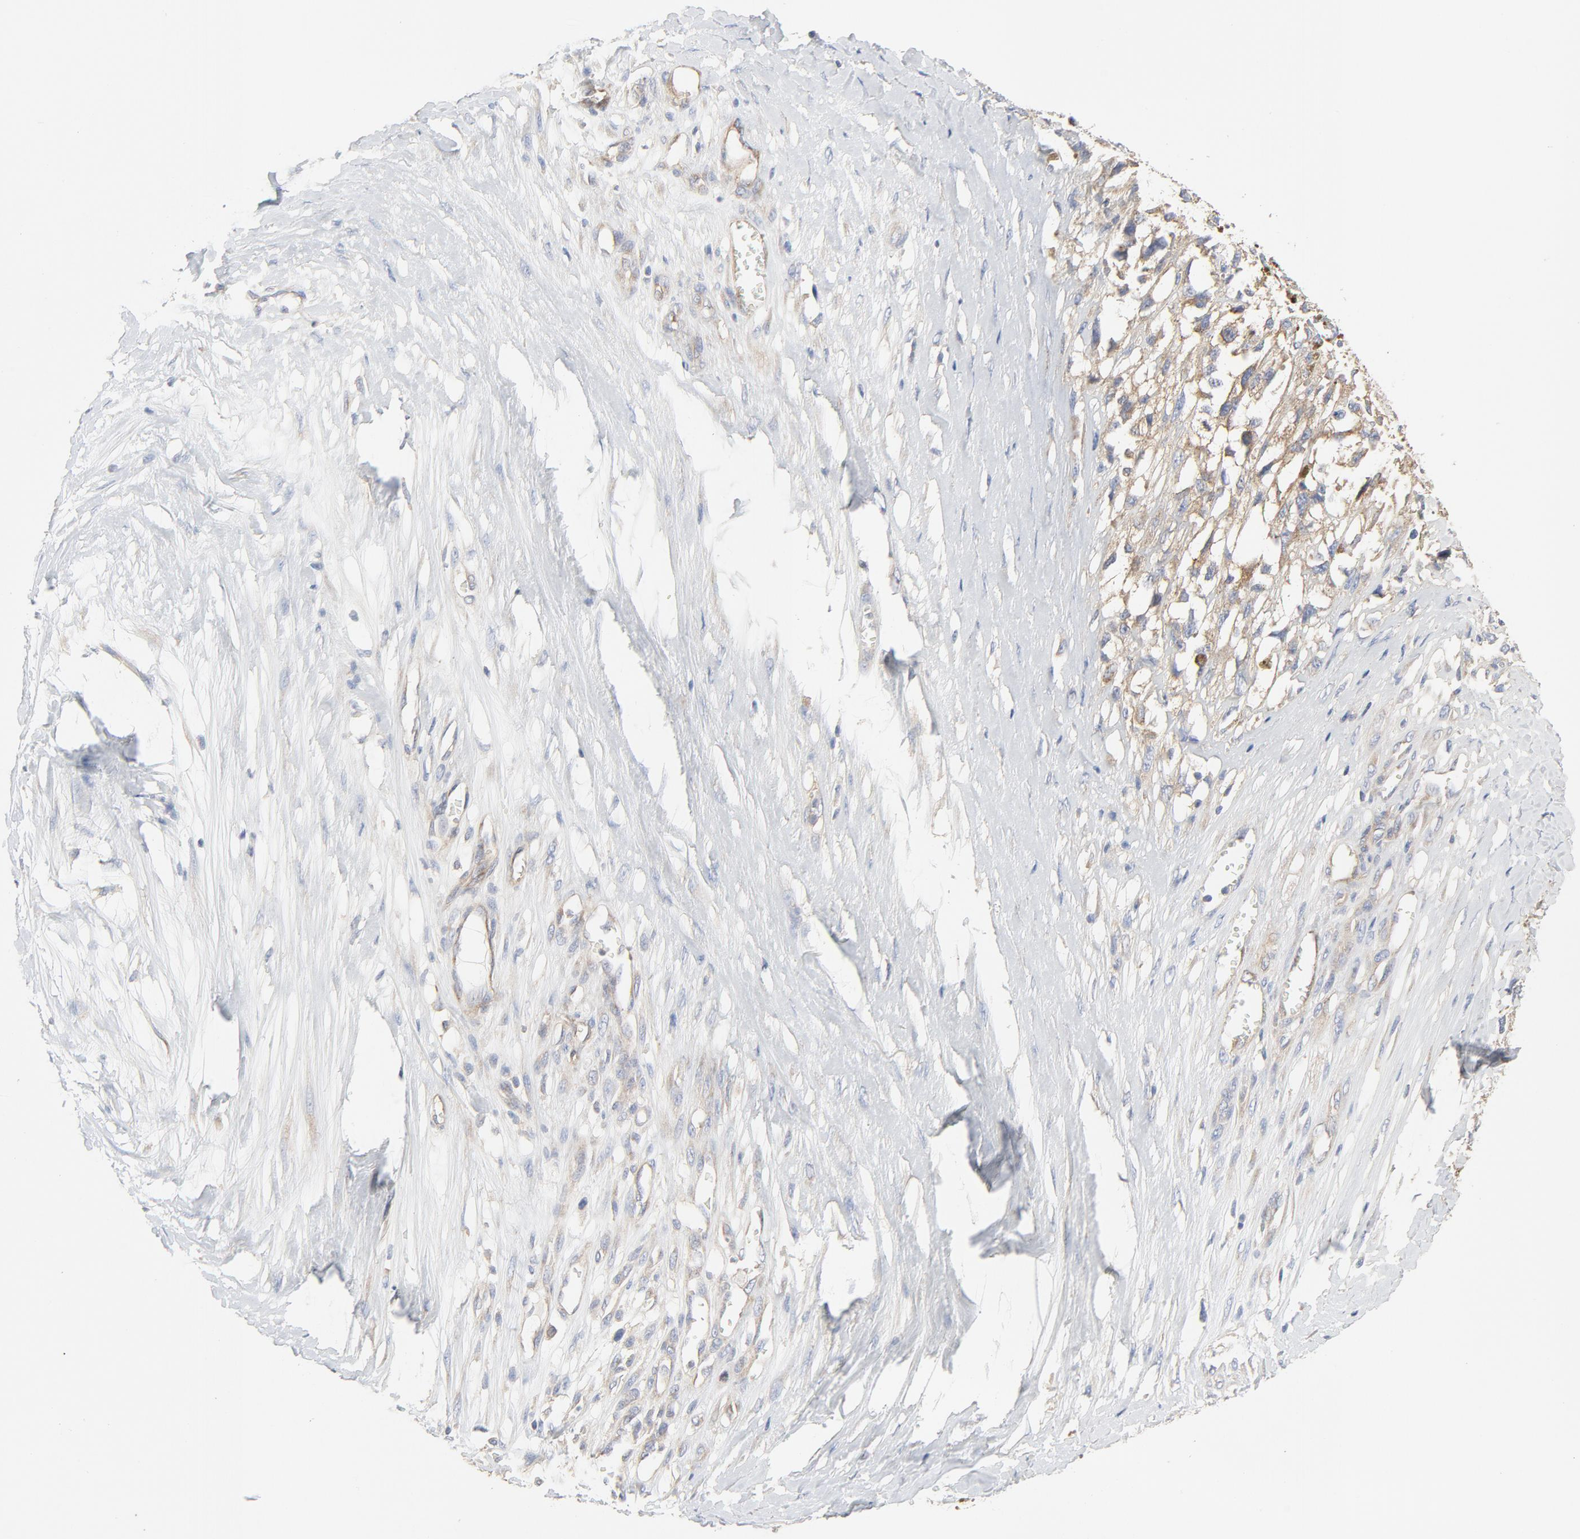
{"staining": {"intensity": "moderate", "quantity": "25%-75%", "location": "cytoplasmic/membranous"}, "tissue": "melanoma", "cell_type": "Tumor cells", "image_type": "cancer", "snomed": [{"axis": "morphology", "description": "Malignant melanoma, Metastatic site"}, {"axis": "topography", "description": "Lymph node"}], "caption": "Malignant melanoma (metastatic site) was stained to show a protein in brown. There is medium levels of moderate cytoplasmic/membranous staining in about 25%-75% of tumor cells. (DAB IHC with brightfield microscopy, high magnification).", "gene": "RABEP1", "patient": {"sex": "male", "age": 59}}